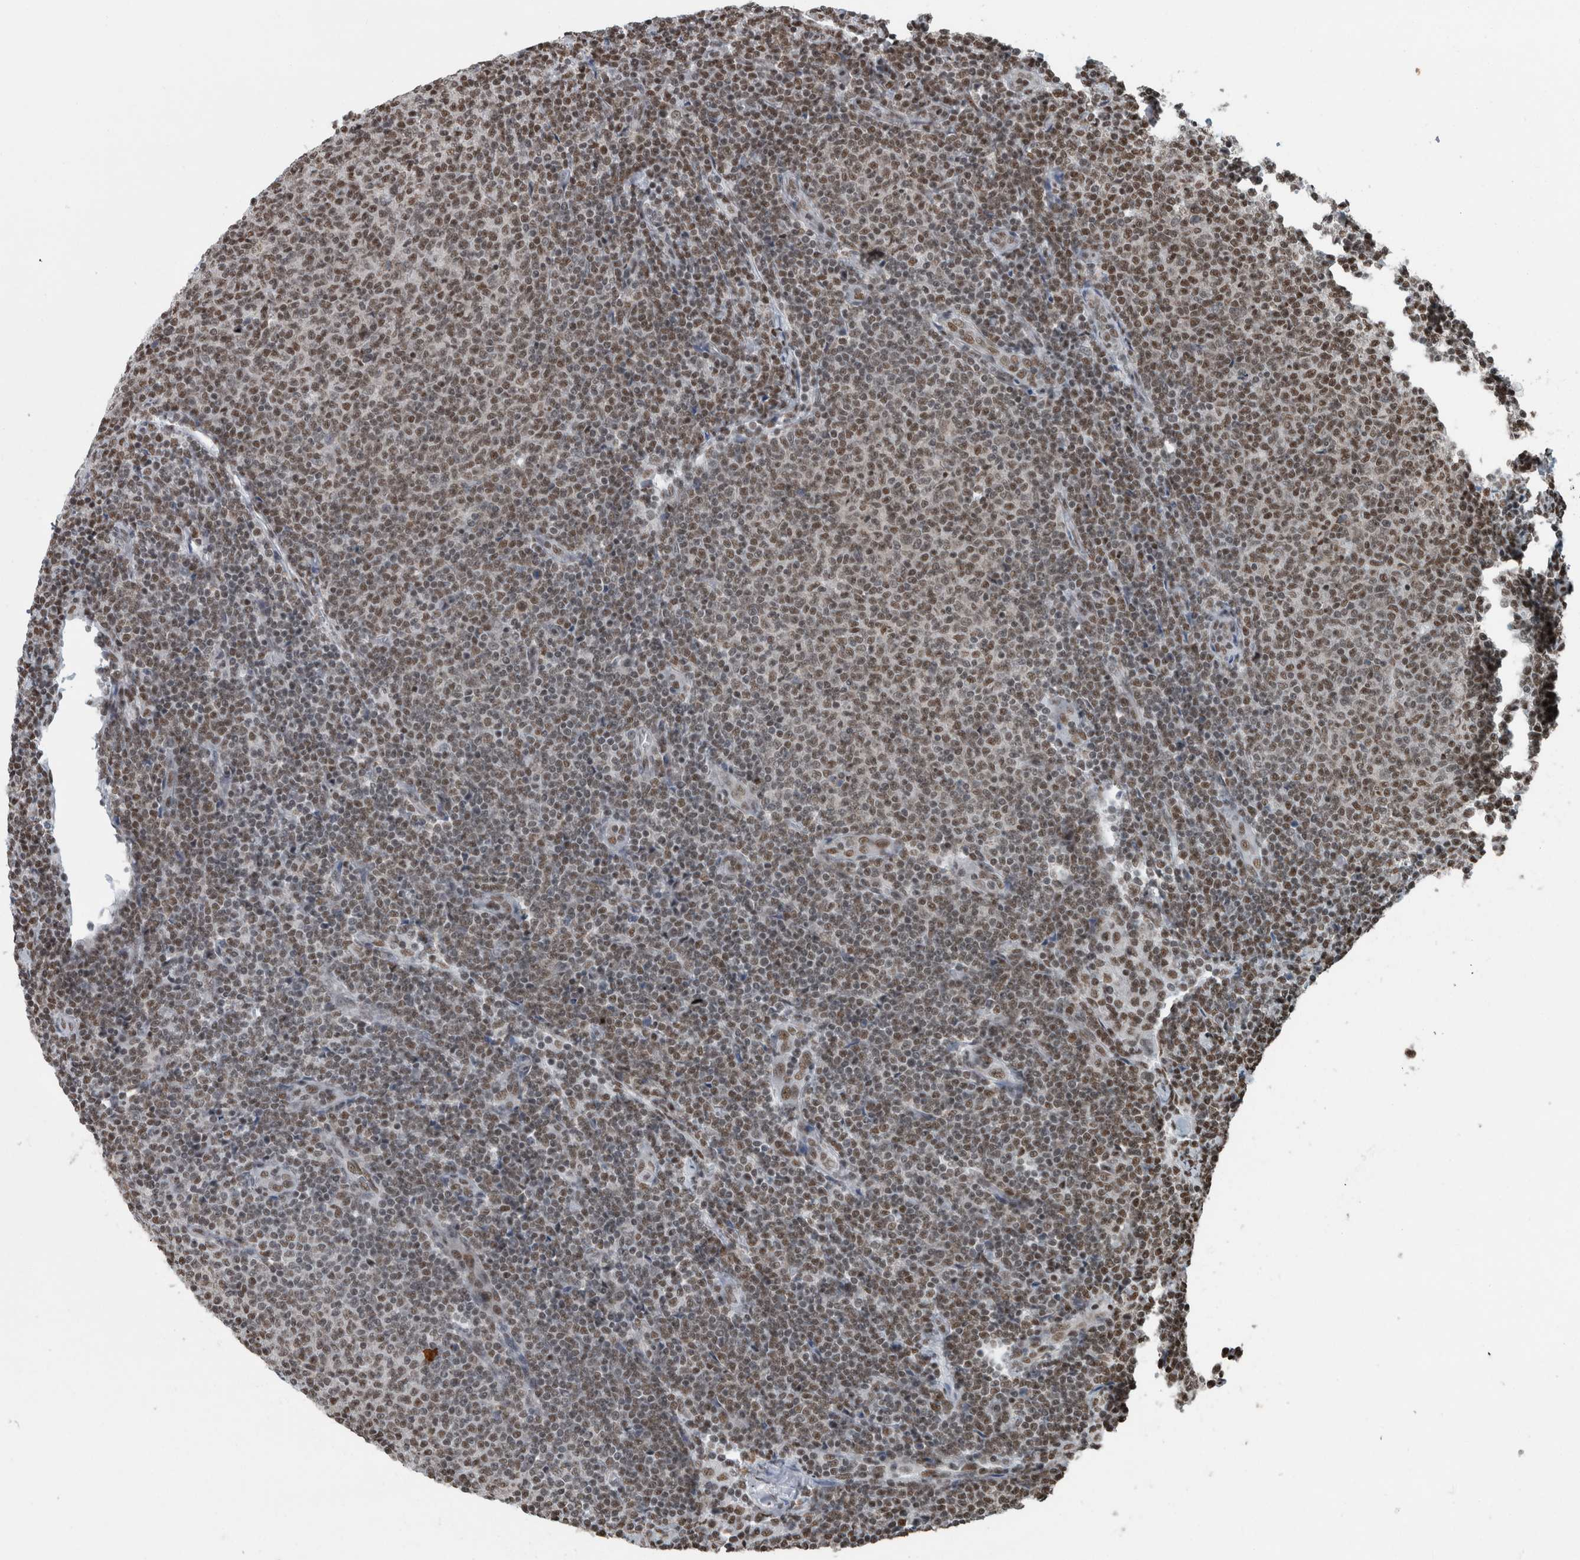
{"staining": {"intensity": "moderate", "quantity": "25%-75%", "location": "nuclear"}, "tissue": "lymphoma", "cell_type": "Tumor cells", "image_type": "cancer", "snomed": [{"axis": "morphology", "description": "Malignant lymphoma, non-Hodgkin's type, Low grade"}, {"axis": "topography", "description": "Lymph node"}], "caption": "Human low-grade malignant lymphoma, non-Hodgkin's type stained with a protein marker reveals moderate staining in tumor cells.", "gene": "DNMT3A", "patient": {"sex": "male", "age": 66}}